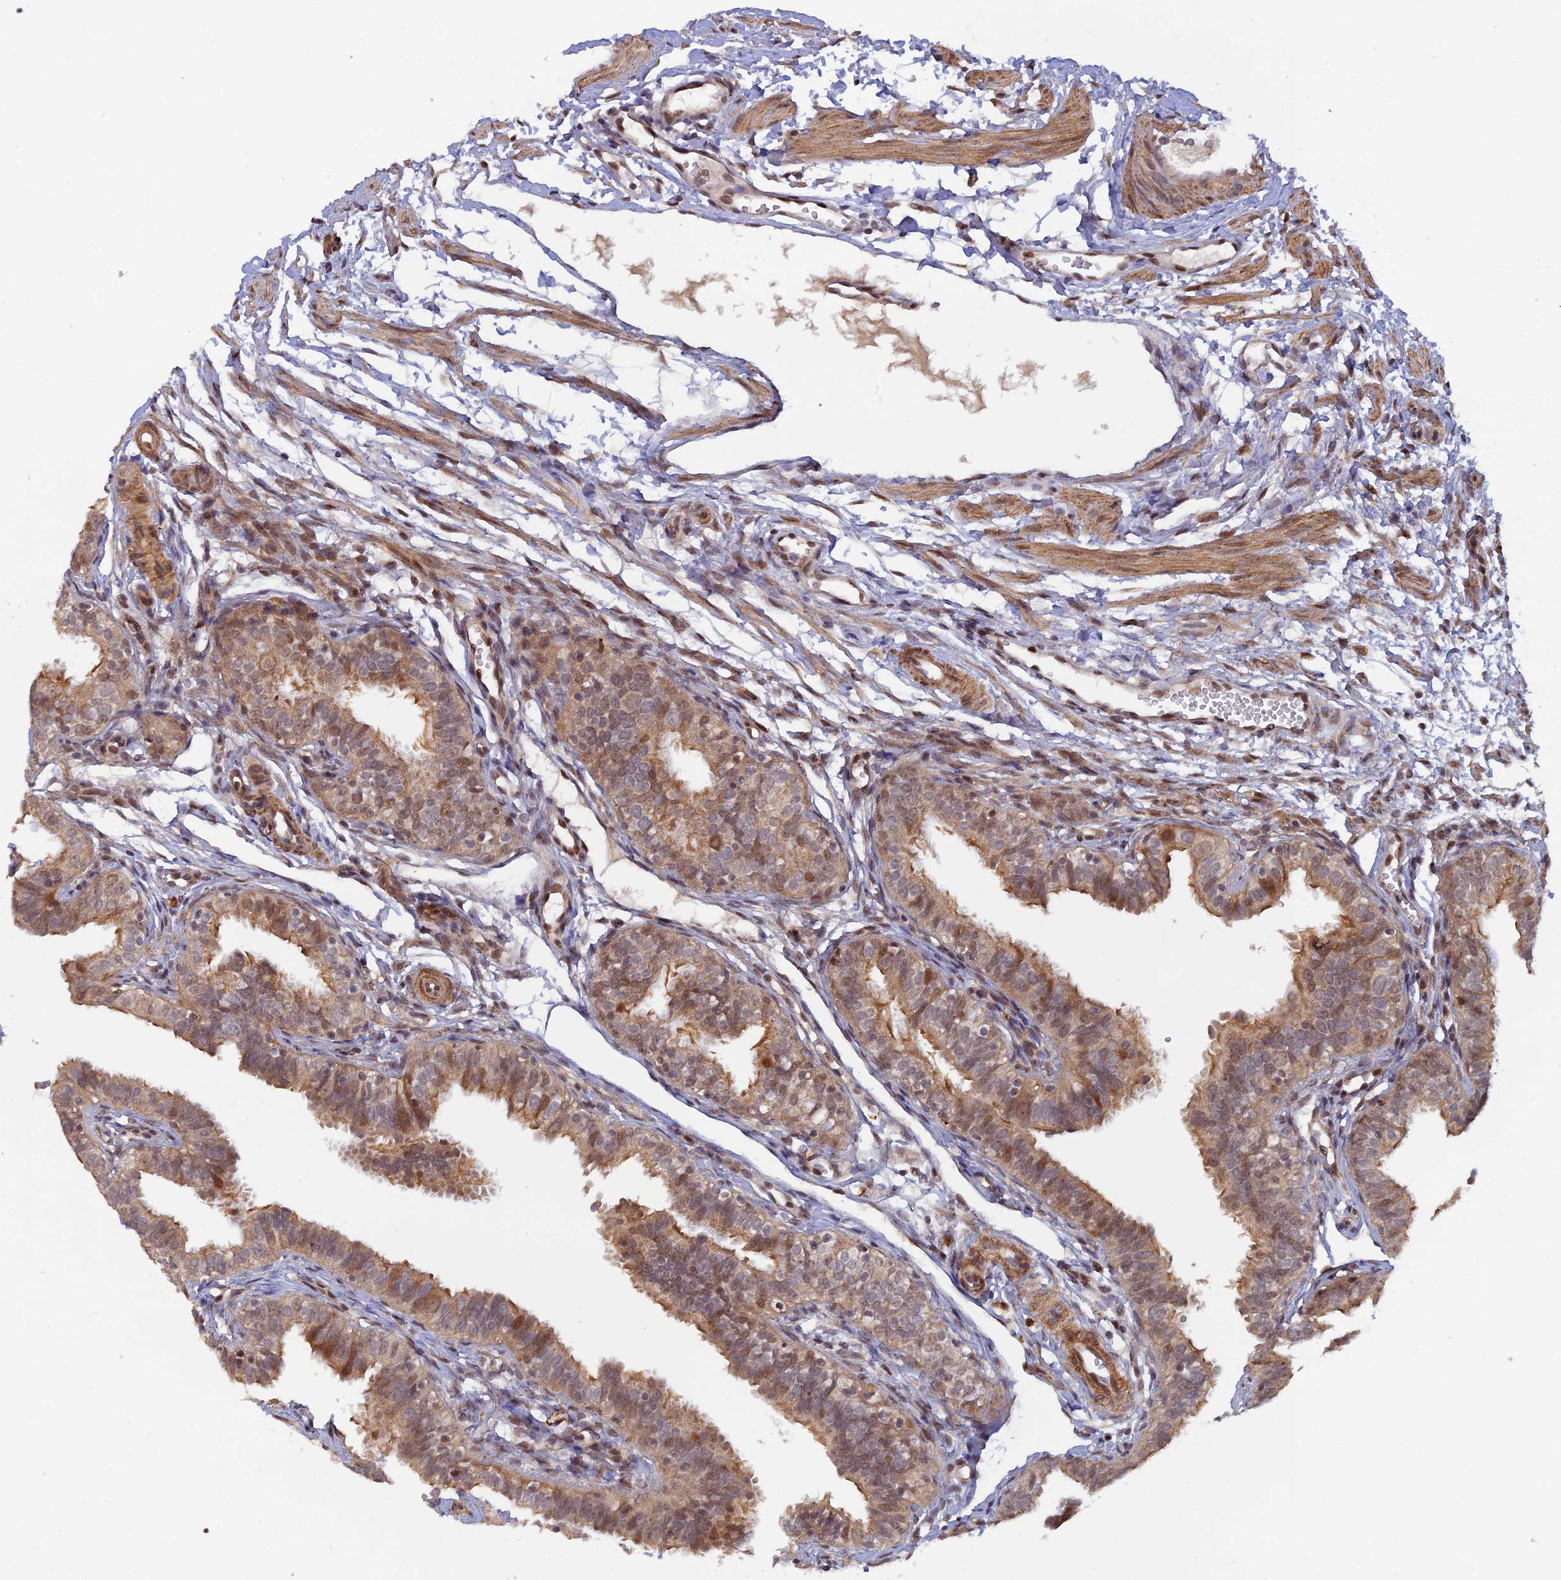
{"staining": {"intensity": "moderate", "quantity": ">75%", "location": "cytoplasmic/membranous,nuclear"}, "tissue": "fallopian tube", "cell_type": "Glandular cells", "image_type": "normal", "snomed": [{"axis": "morphology", "description": "Normal tissue, NOS"}, {"axis": "topography", "description": "Fallopian tube"}], "caption": "Immunohistochemistry (IHC) micrograph of unremarkable fallopian tube: human fallopian tube stained using immunohistochemistry displays medium levels of moderate protein expression localized specifically in the cytoplasmic/membranous,nuclear of glandular cells, appearing as a cytoplasmic/membranous,nuclear brown color.", "gene": "ZNF565", "patient": {"sex": "female", "age": 35}}